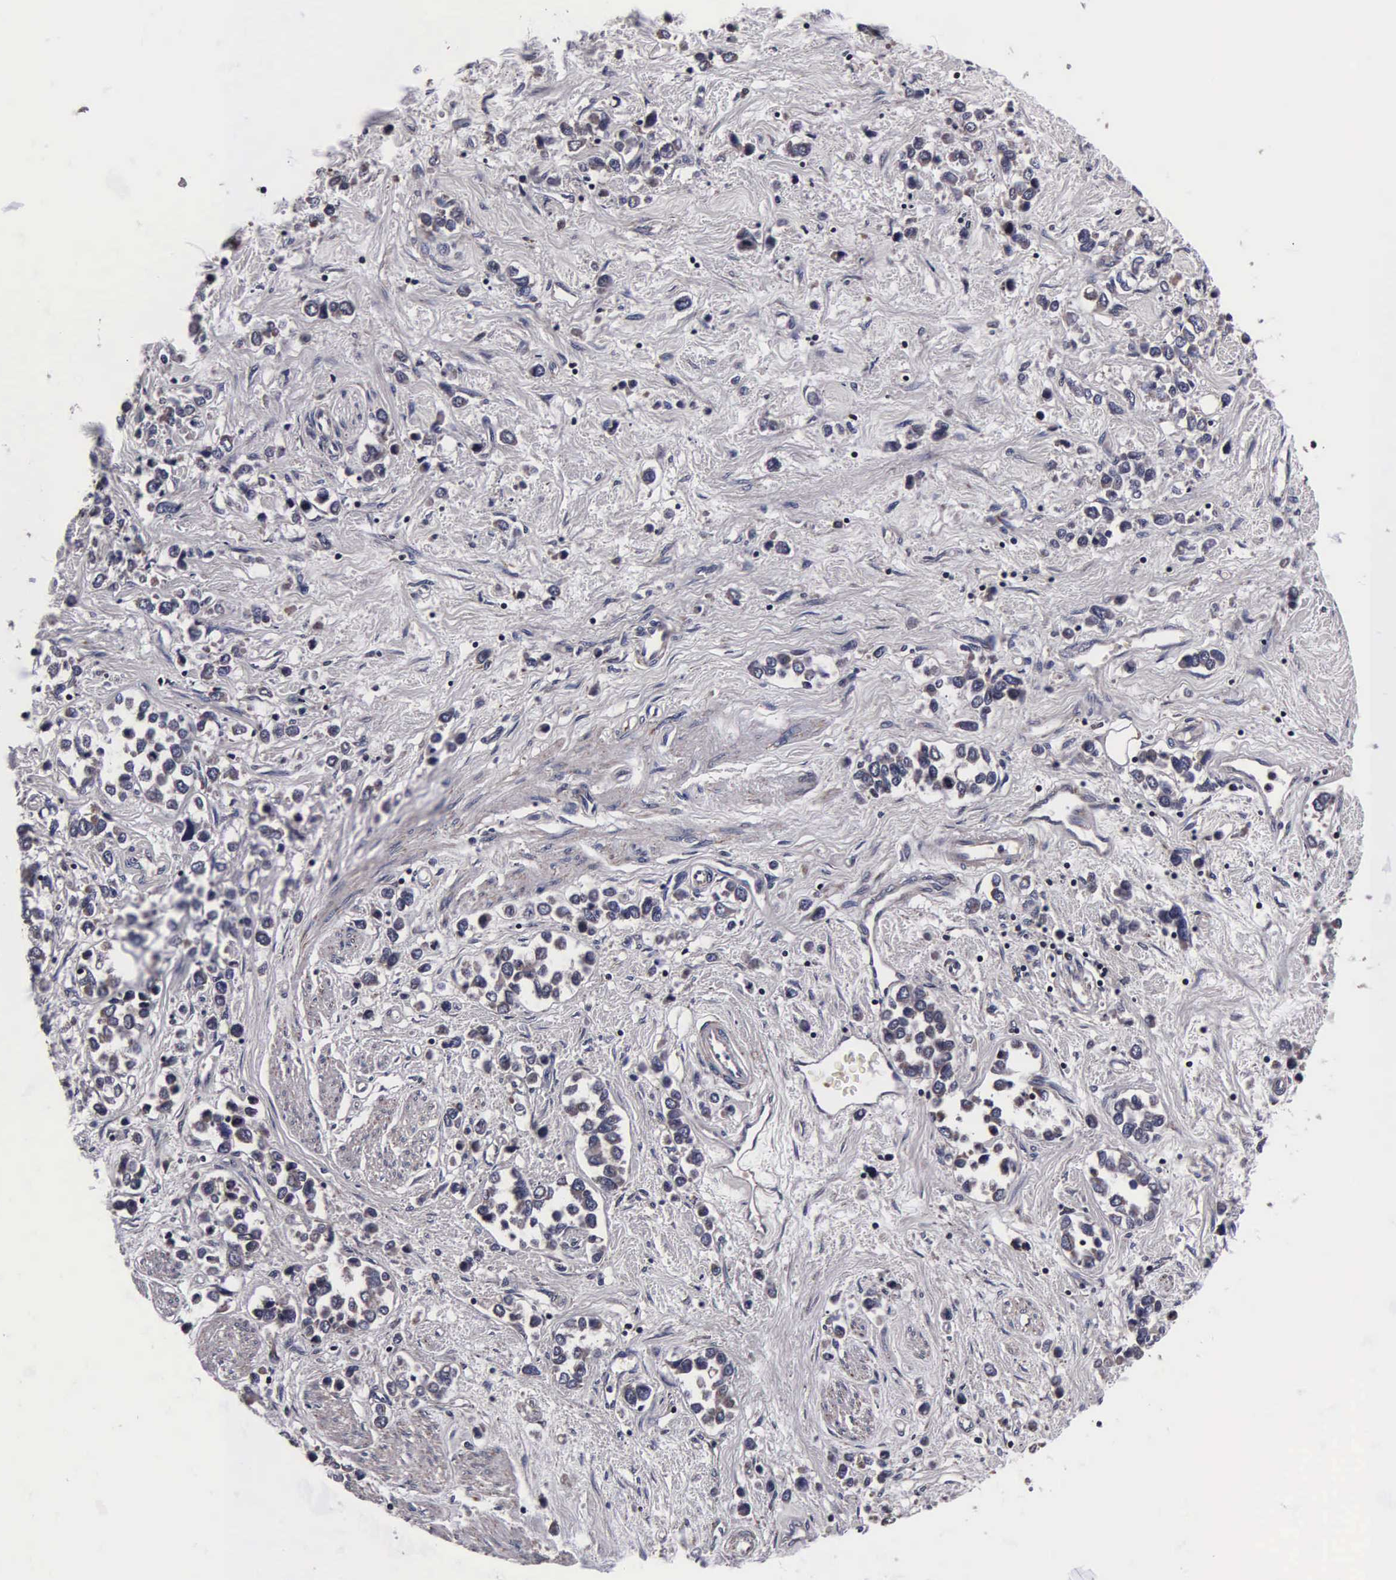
{"staining": {"intensity": "weak", "quantity": "<25%", "location": "cytoplasmic/membranous"}, "tissue": "stomach cancer", "cell_type": "Tumor cells", "image_type": "cancer", "snomed": [{"axis": "morphology", "description": "Adenocarcinoma, NOS"}, {"axis": "topography", "description": "Stomach, upper"}], "caption": "A high-resolution image shows IHC staining of adenocarcinoma (stomach), which demonstrates no significant expression in tumor cells. Nuclei are stained in blue.", "gene": "PSMA3", "patient": {"sex": "male", "age": 76}}